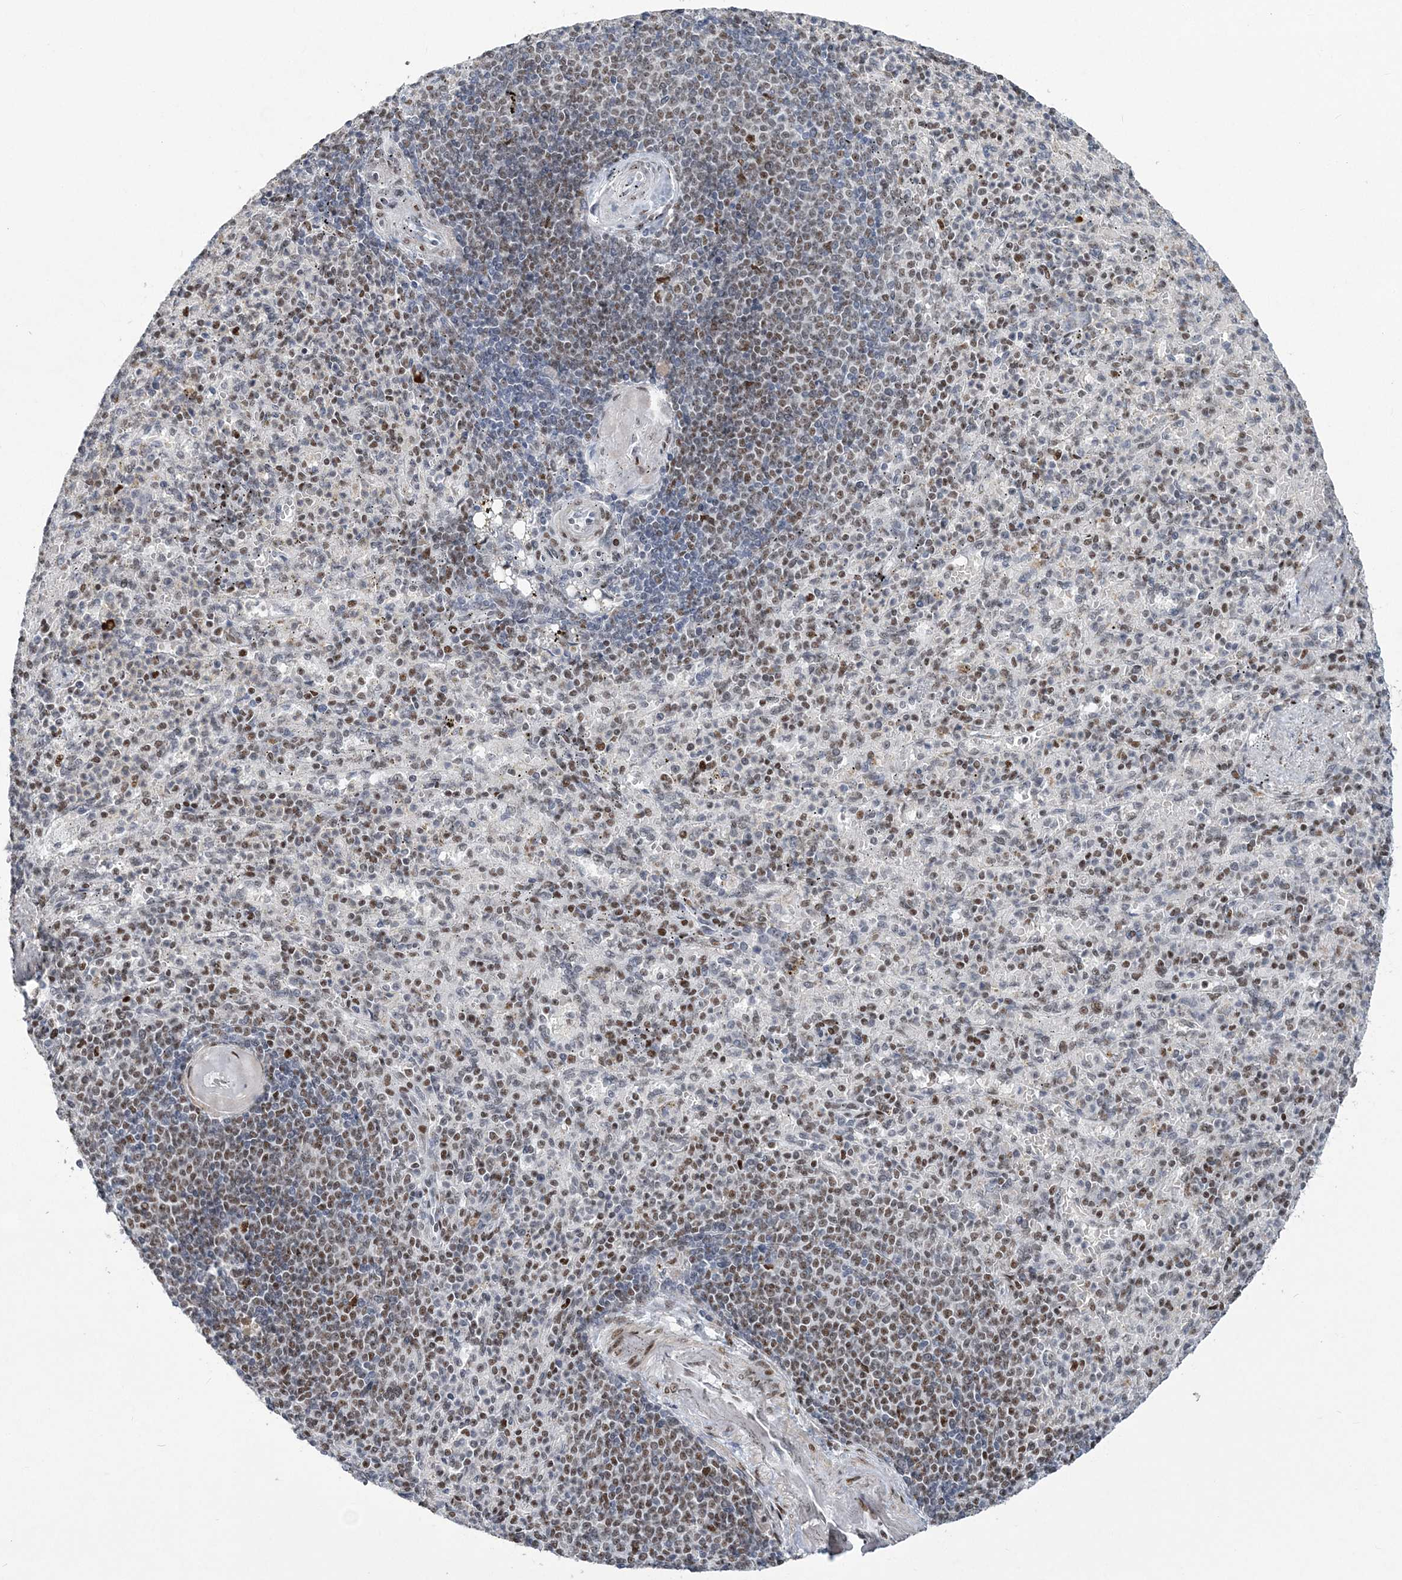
{"staining": {"intensity": "moderate", "quantity": "25%-75%", "location": "nuclear"}, "tissue": "spleen", "cell_type": "Cells in red pulp", "image_type": "normal", "snomed": [{"axis": "morphology", "description": "Normal tissue, NOS"}, {"axis": "topography", "description": "Spleen"}], "caption": "Immunohistochemical staining of benign spleen displays medium levels of moderate nuclear expression in approximately 25%-75% of cells in red pulp. (DAB = brown stain, brightfield microscopy at high magnification).", "gene": "ZBTB7A", "patient": {"sex": "female", "age": 74}}